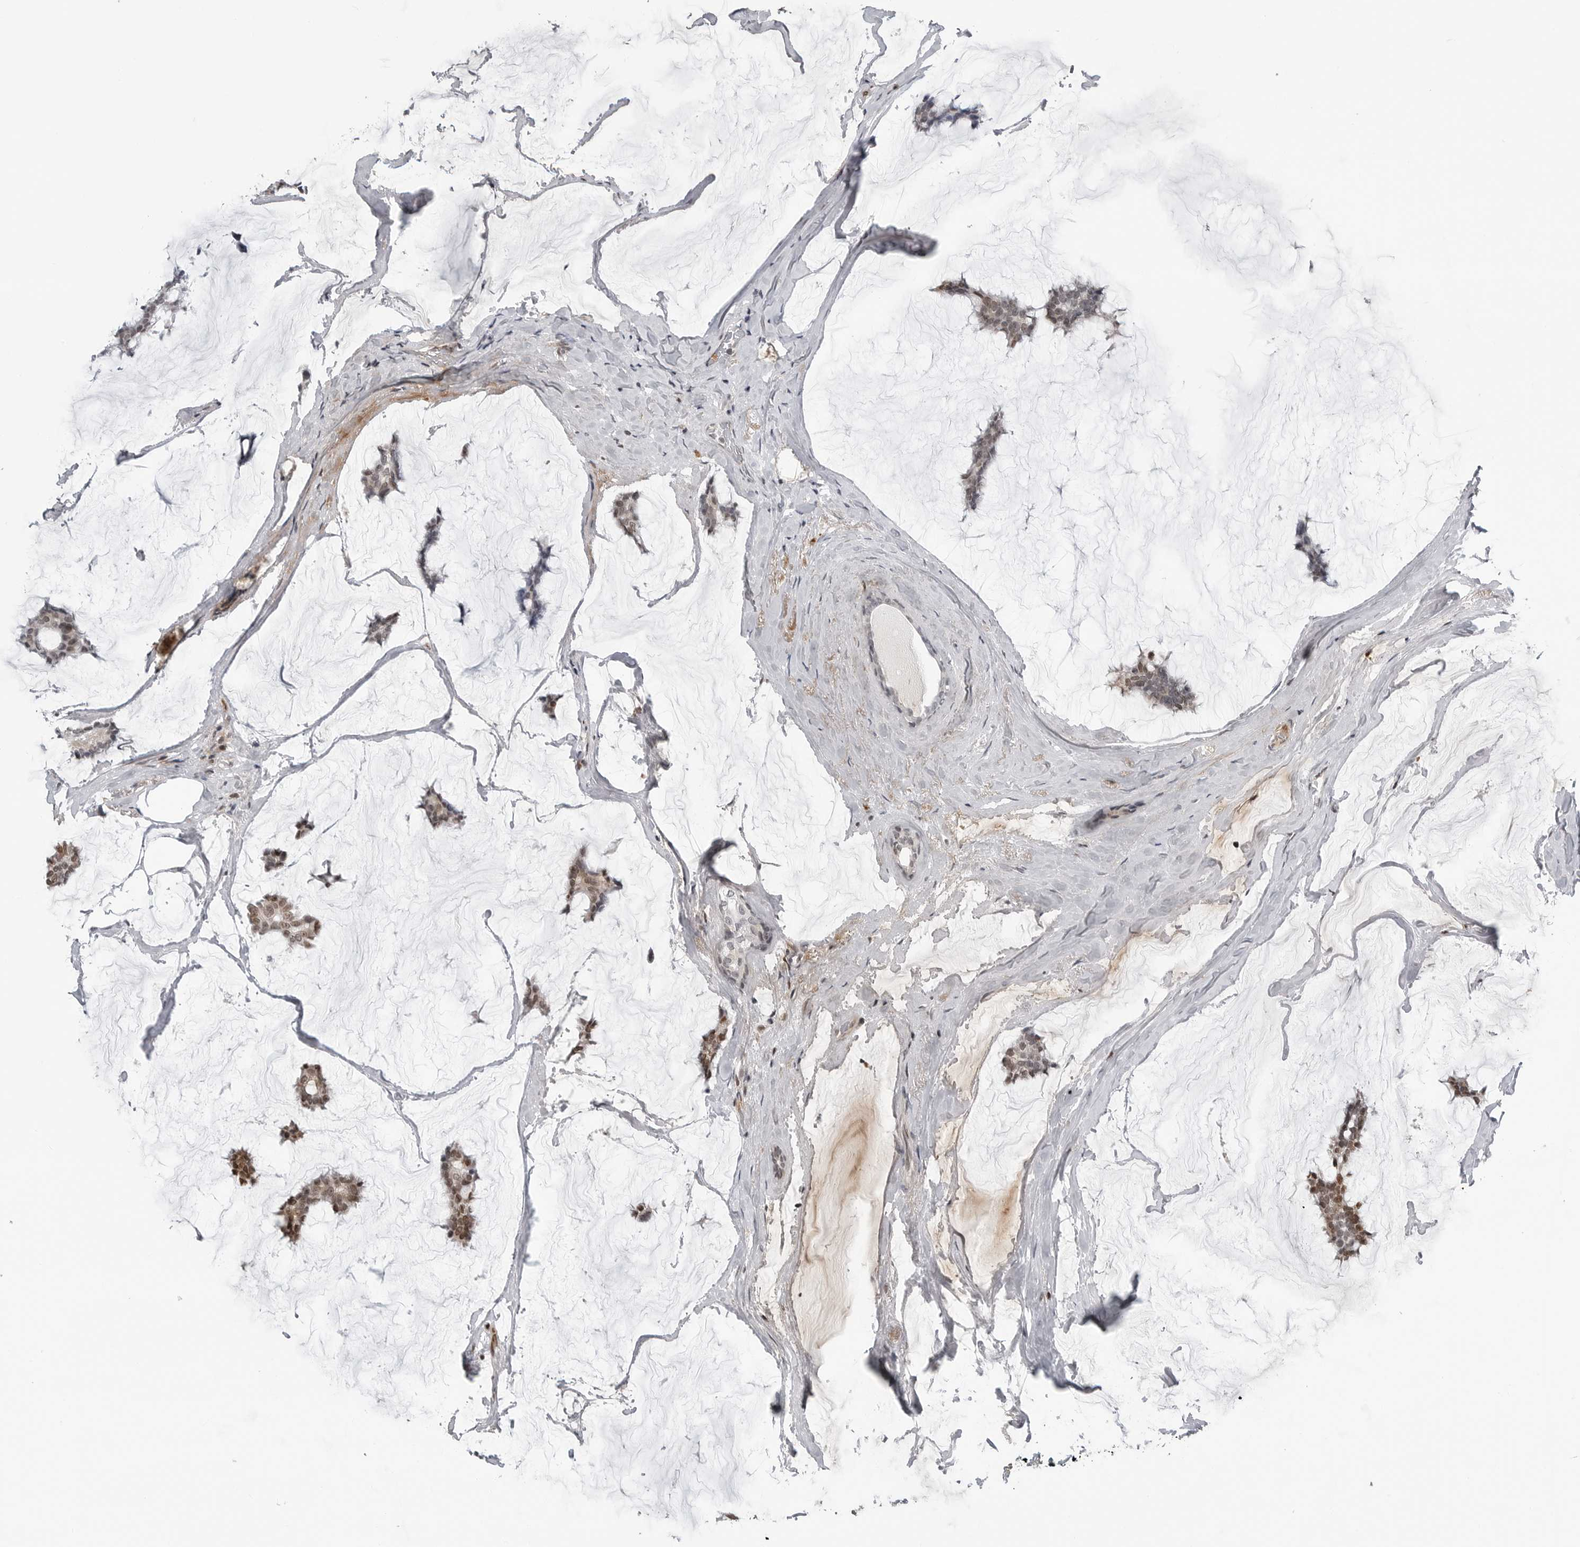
{"staining": {"intensity": "moderate", "quantity": "25%-75%", "location": "nuclear"}, "tissue": "breast cancer", "cell_type": "Tumor cells", "image_type": "cancer", "snomed": [{"axis": "morphology", "description": "Duct carcinoma"}, {"axis": "topography", "description": "Breast"}], "caption": "The image reveals a brown stain indicating the presence of a protein in the nuclear of tumor cells in breast cancer (infiltrating ductal carcinoma).", "gene": "CXCR5", "patient": {"sex": "female", "age": 93}}